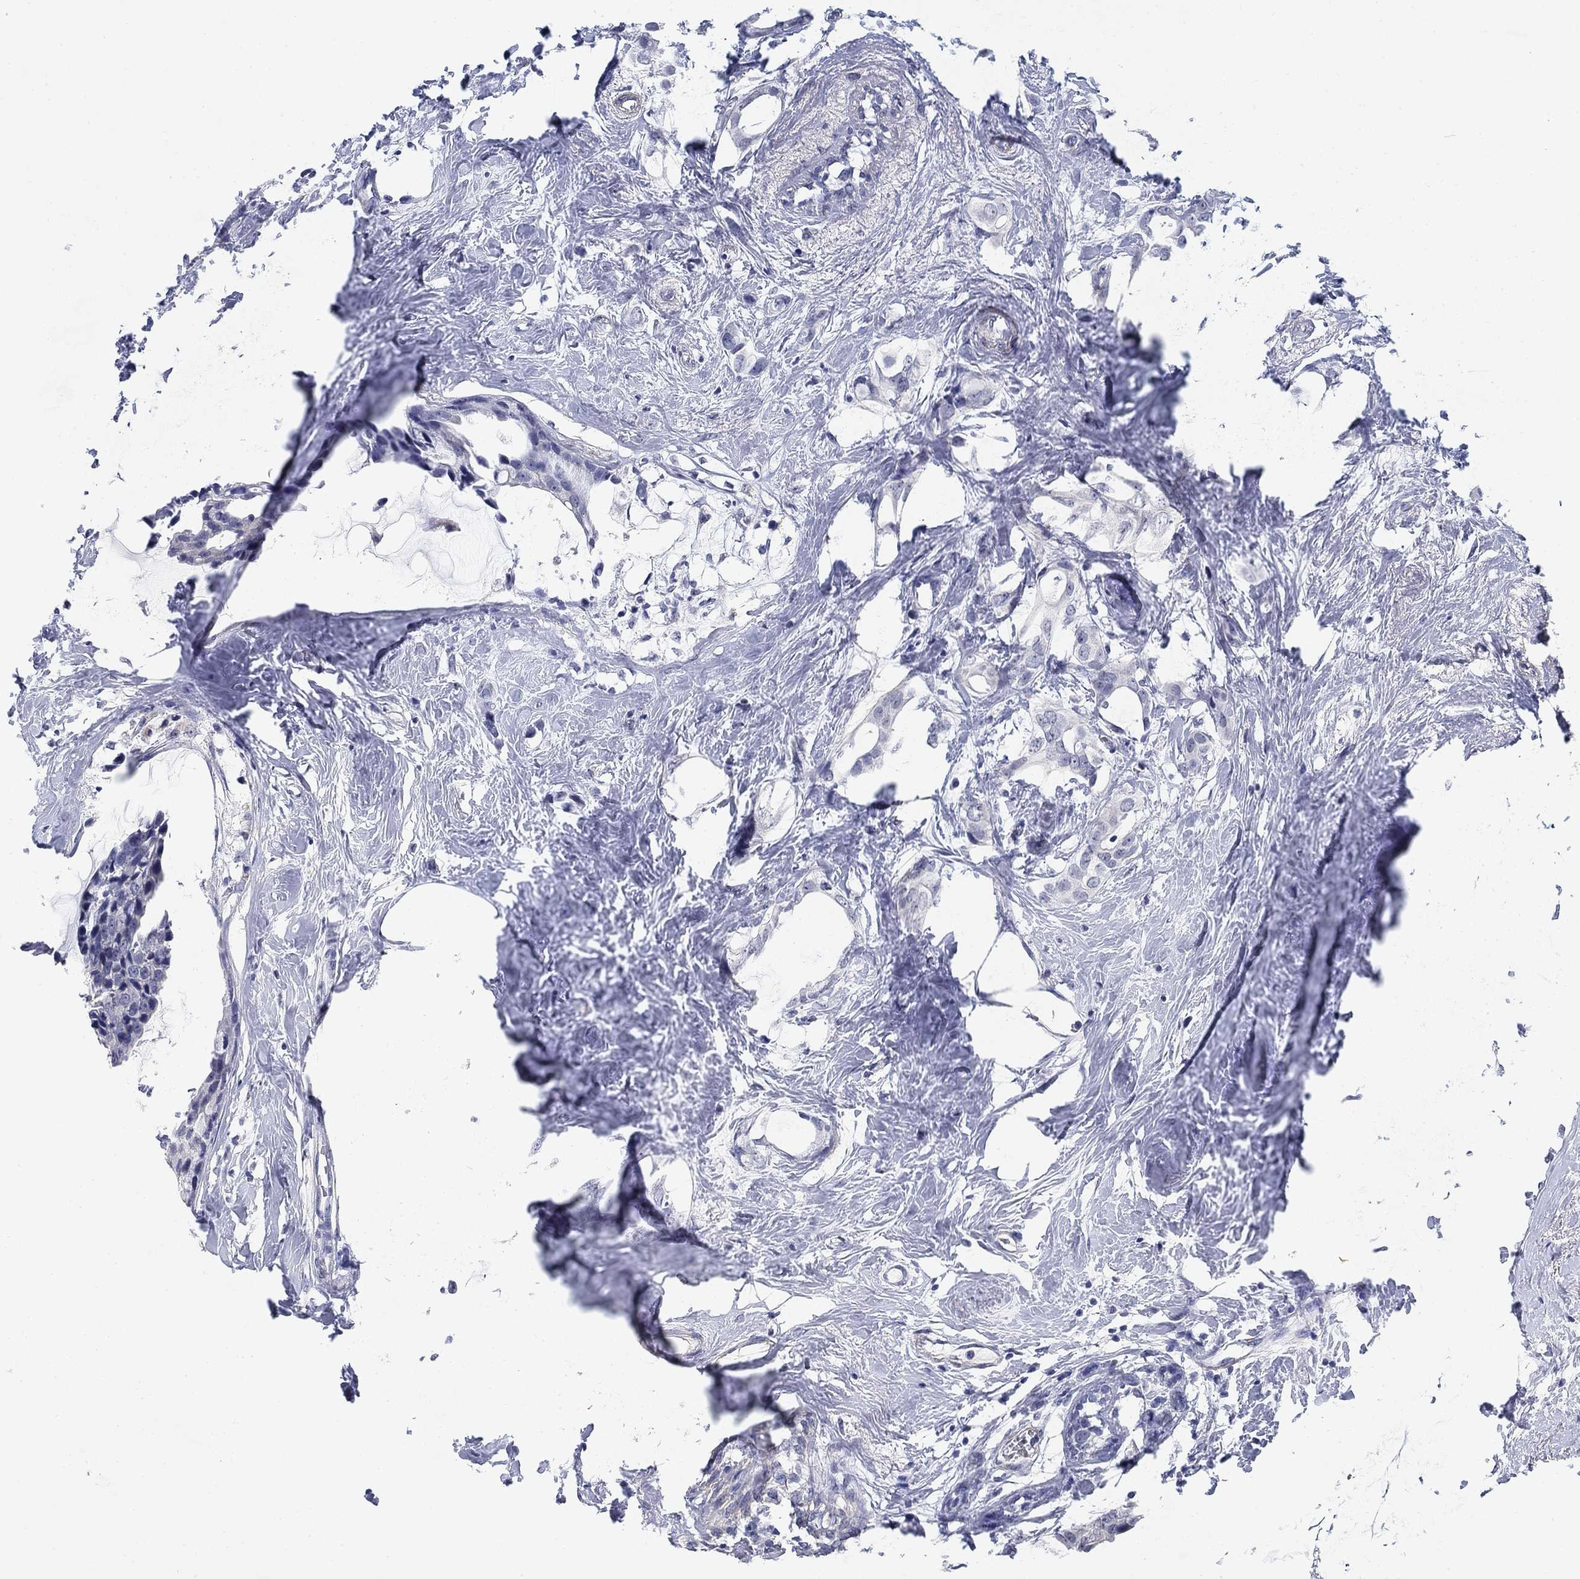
{"staining": {"intensity": "negative", "quantity": "none", "location": "none"}, "tissue": "breast cancer", "cell_type": "Tumor cells", "image_type": "cancer", "snomed": [{"axis": "morphology", "description": "Duct carcinoma"}, {"axis": "topography", "description": "Breast"}], "caption": "High power microscopy histopathology image of an immunohistochemistry photomicrograph of invasive ductal carcinoma (breast), revealing no significant staining in tumor cells.", "gene": "OTUB2", "patient": {"sex": "female", "age": 45}}